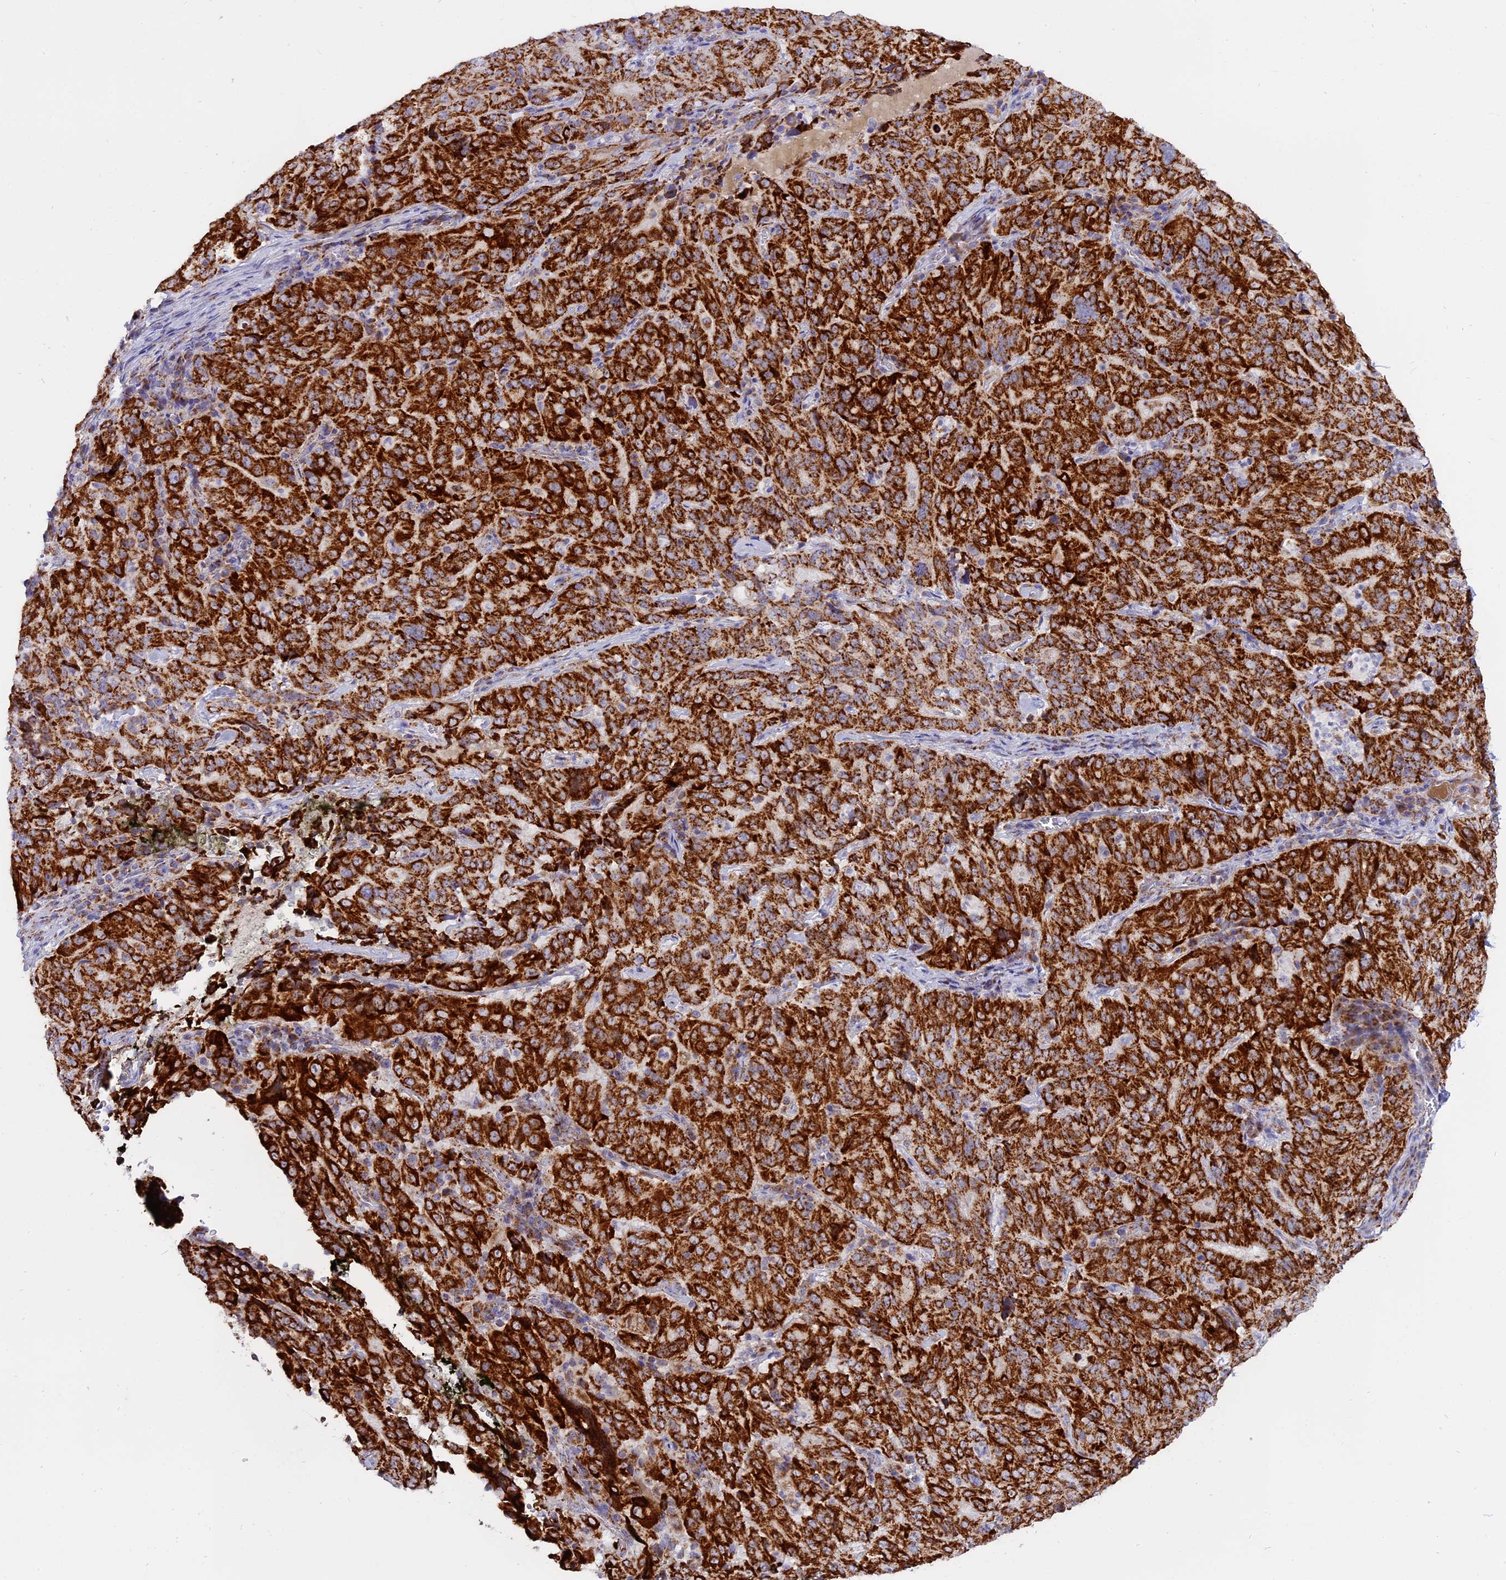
{"staining": {"intensity": "strong", "quantity": ">75%", "location": "cytoplasmic/membranous"}, "tissue": "pancreatic cancer", "cell_type": "Tumor cells", "image_type": "cancer", "snomed": [{"axis": "morphology", "description": "Adenocarcinoma, NOS"}, {"axis": "topography", "description": "Pancreas"}], "caption": "This is a micrograph of immunohistochemistry (IHC) staining of adenocarcinoma (pancreatic), which shows strong positivity in the cytoplasmic/membranous of tumor cells.", "gene": "MRPS34", "patient": {"sex": "male", "age": 63}}